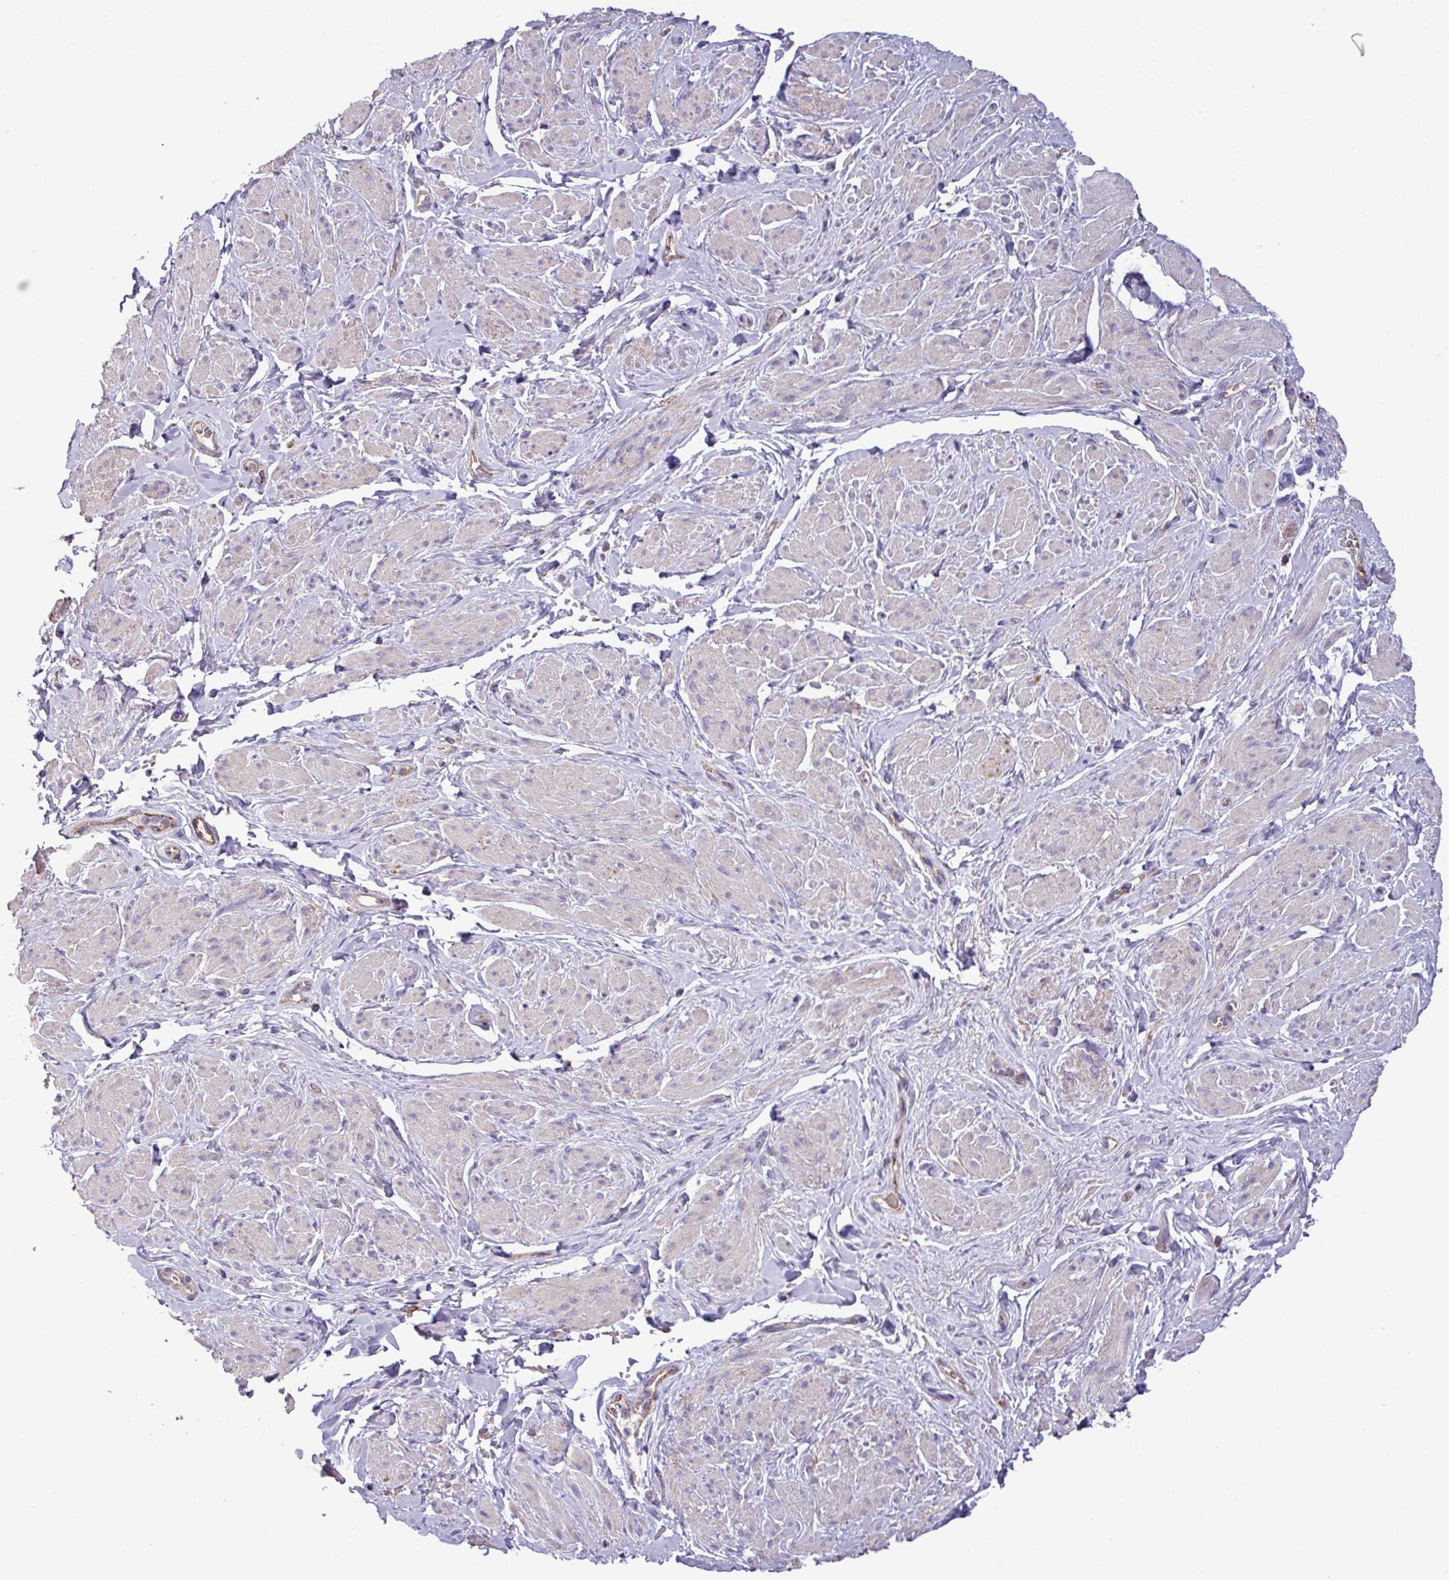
{"staining": {"intensity": "negative", "quantity": "none", "location": "none"}, "tissue": "smooth muscle", "cell_type": "Smooth muscle cells", "image_type": "normal", "snomed": [{"axis": "morphology", "description": "Normal tissue, NOS"}, {"axis": "topography", "description": "Smooth muscle"}, {"axis": "topography", "description": "Peripheral nerve tissue"}], "caption": "High magnification brightfield microscopy of benign smooth muscle stained with DAB (3,3'-diaminobenzidine) (brown) and counterstained with hematoxylin (blue): smooth muscle cells show no significant staining.", "gene": "PPM1J", "patient": {"sex": "male", "age": 69}}